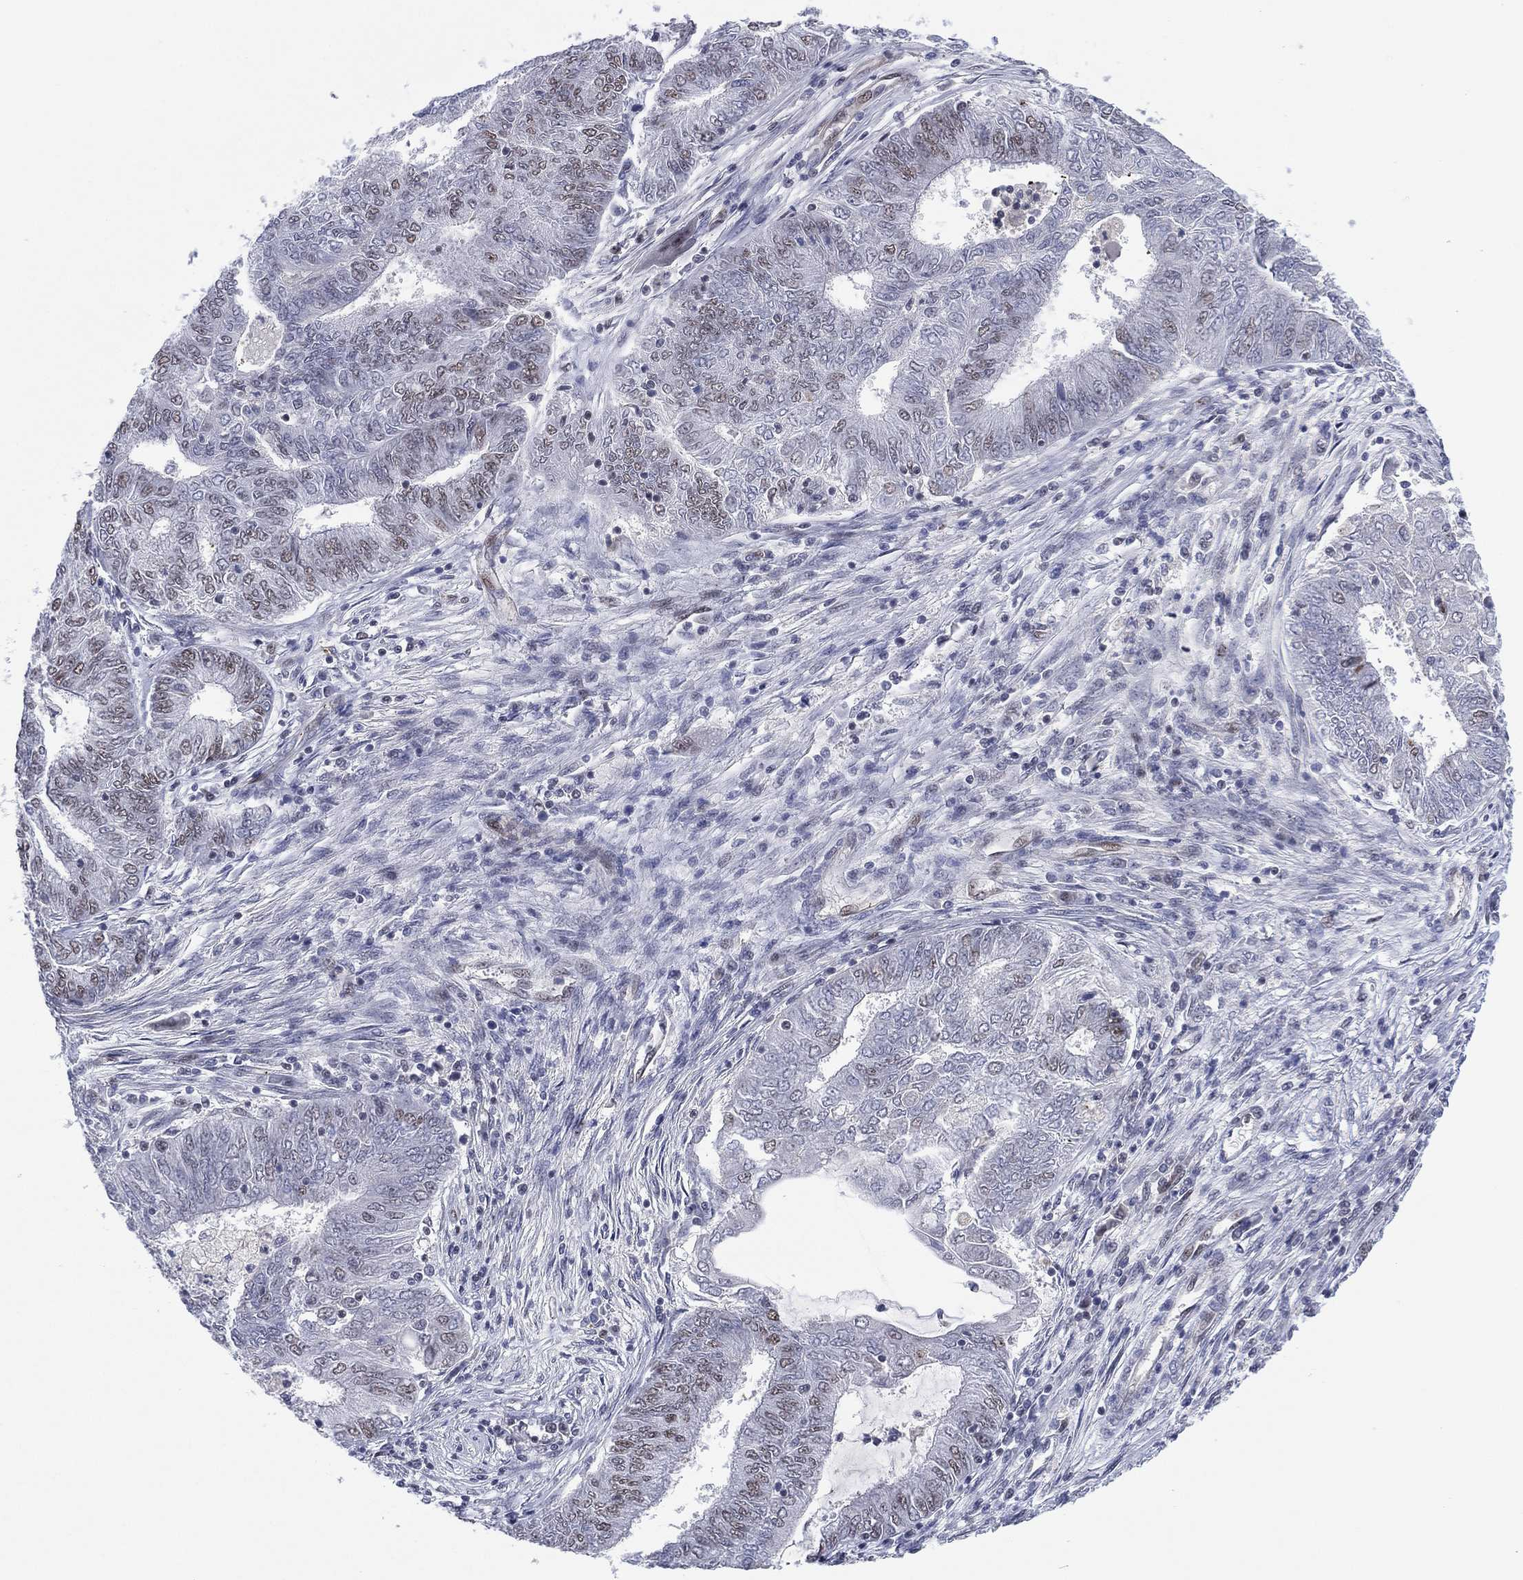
{"staining": {"intensity": "weak", "quantity": "25%-75%", "location": "nuclear"}, "tissue": "endometrial cancer", "cell_type": "Tumor cells", "image_type": "cancer", "snomed": [{"axis": "morphology", "description": "Adenocarcinoma, NOS"}, {"axis": "topography", "description": "Endometrium"}], "caption": "A brown stain highlights weak nuclear positivity of a protein in adenocarcinoma (endometrial) tumor cells. (IHC, brightfield microscopy, high magnification).", "gene": "GSE1", "patient": {"sex": "female", "age": 62}}